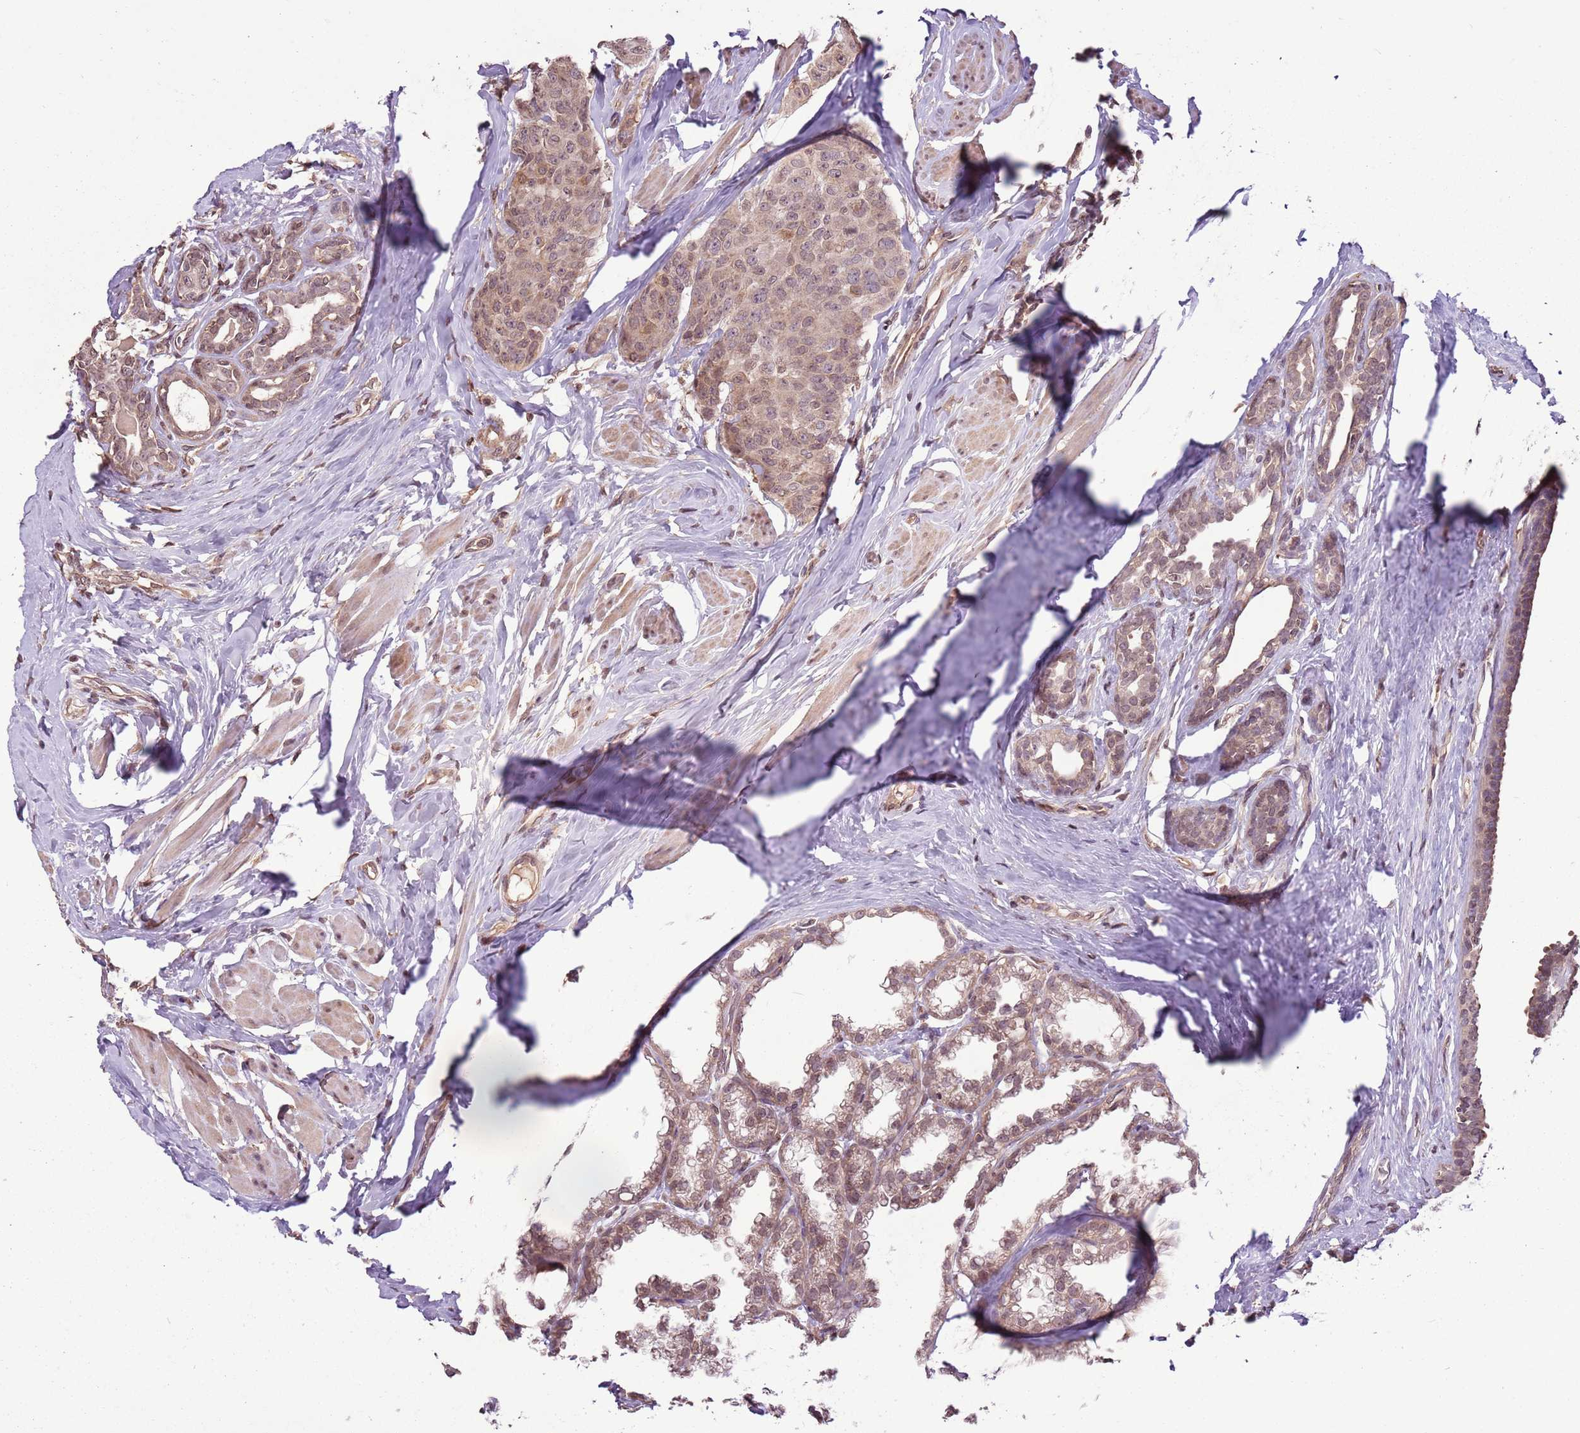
{"staining": {"intensity": "weak", "quantity": "<25%", "location": "cytoplasmic/membranous,nuclear"}, "tissue": "breast cancer", "cell_type": "Tumor cells", "image_type": "cancer", "snomed": [{"axis": "morphology", "description": "Duct carcinoma"}, {"axis": "topography", "description": "Breast"}], "caption": "Immunohistochemistry (IHC) of human breast cancer (invasive ductal carcinoma) shows no staining in tumor cells.", "gene": "CAPN9", "patient": {"sex": "female", "age": 40}}